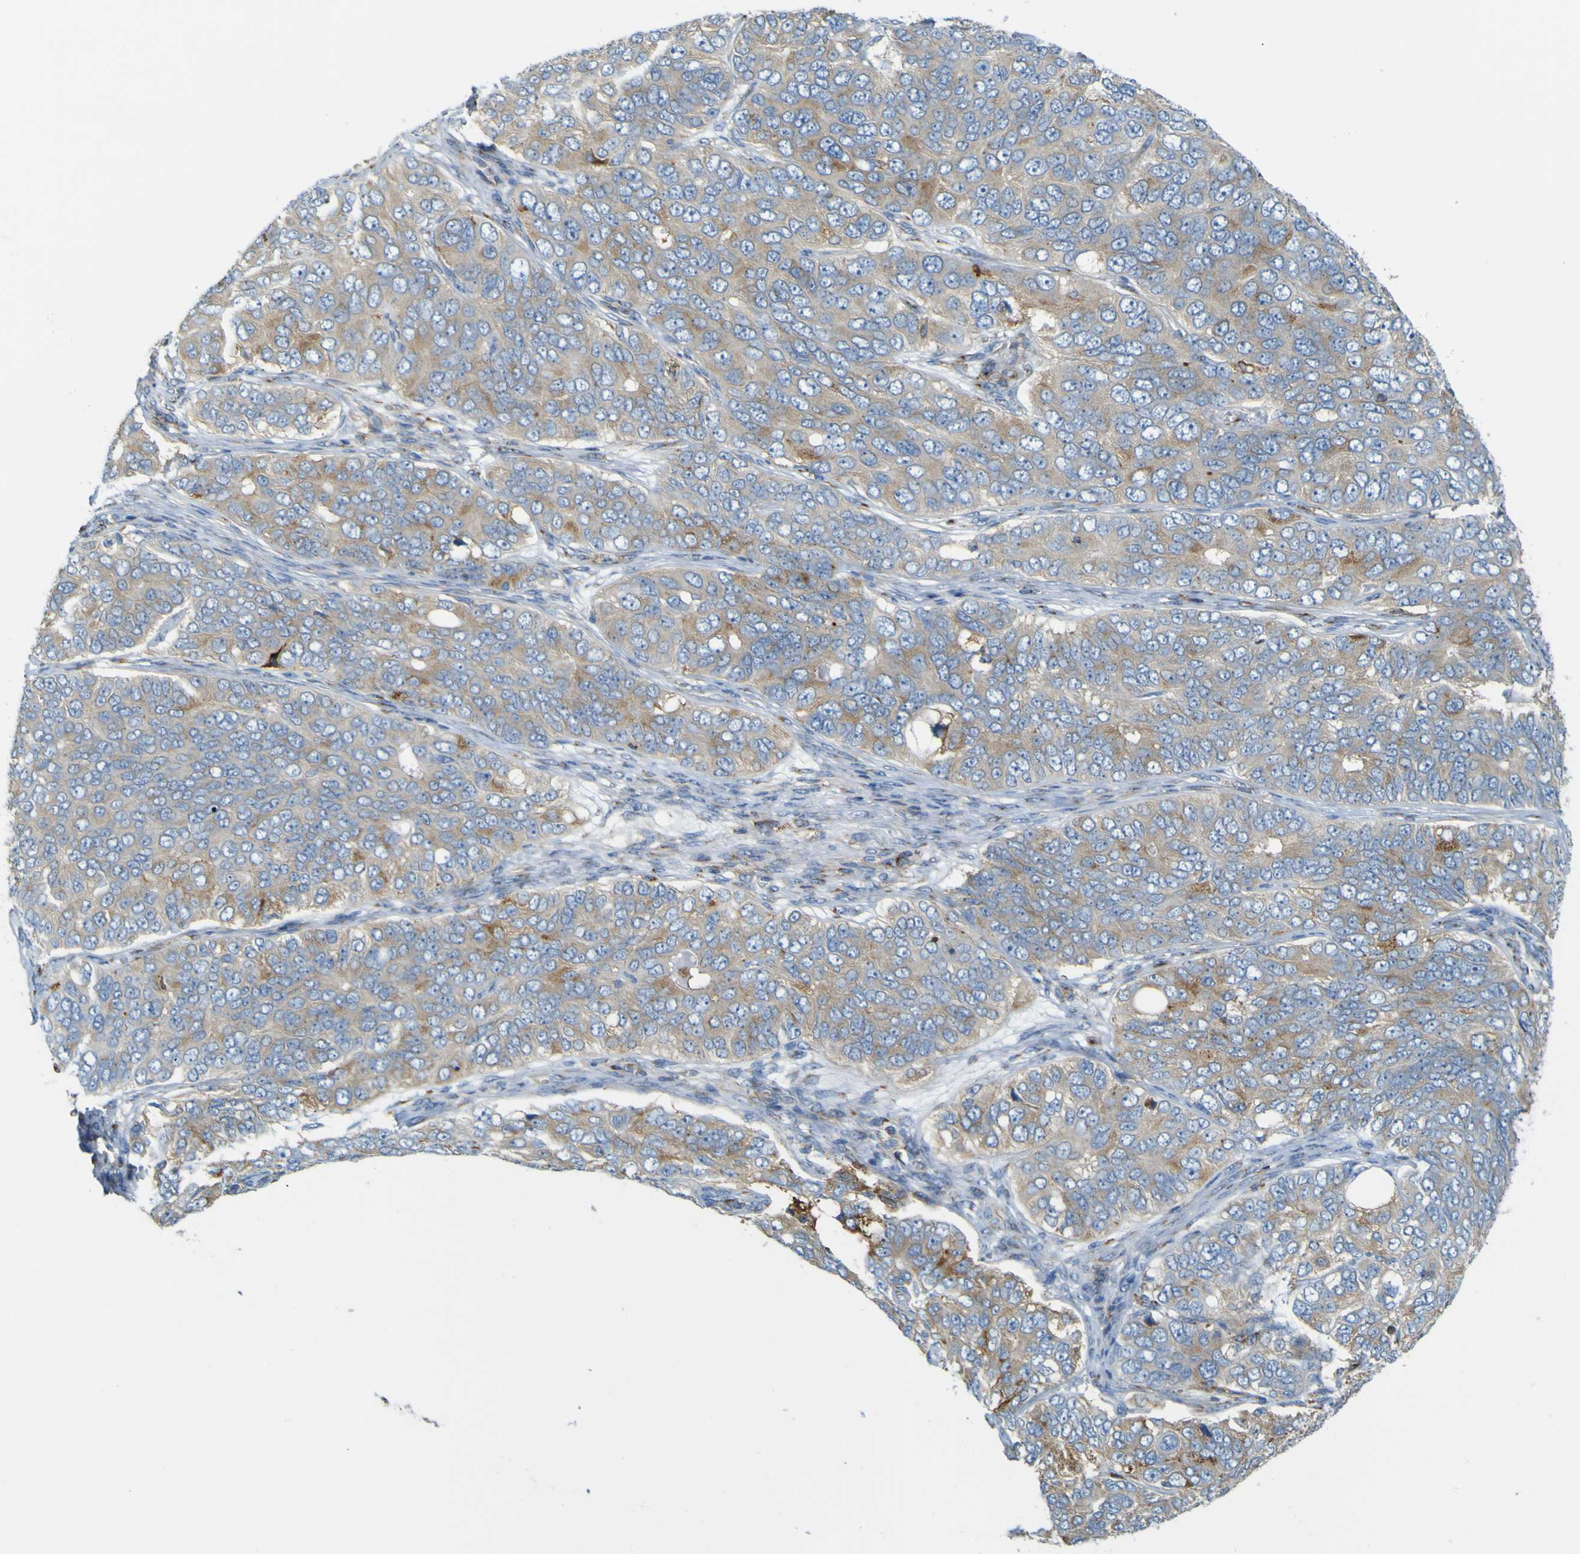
{"staining": {"intensity": "moderate", "quantity": "<25%", "location": "cytoplasmic/membranous"}, "tissue": "ovarian cancer", "cell_type": "Tumor cells", "image_type": "cancer", "snomed": [{"axis": "morphology", "description": "Carcinoma, endometroid"}, {"axis": "topography", "description": "Ovary"}], "caption": "Immunohistochemical staining of human endometroid carcinoma (ovarian) shows moderate cytoplasmic/membranous protein staining in approximately <25% of tumor cells. Nuclei are stained in blue.", "gene": "IGF2R", "patient": {"sex": "female", "age": 51}}